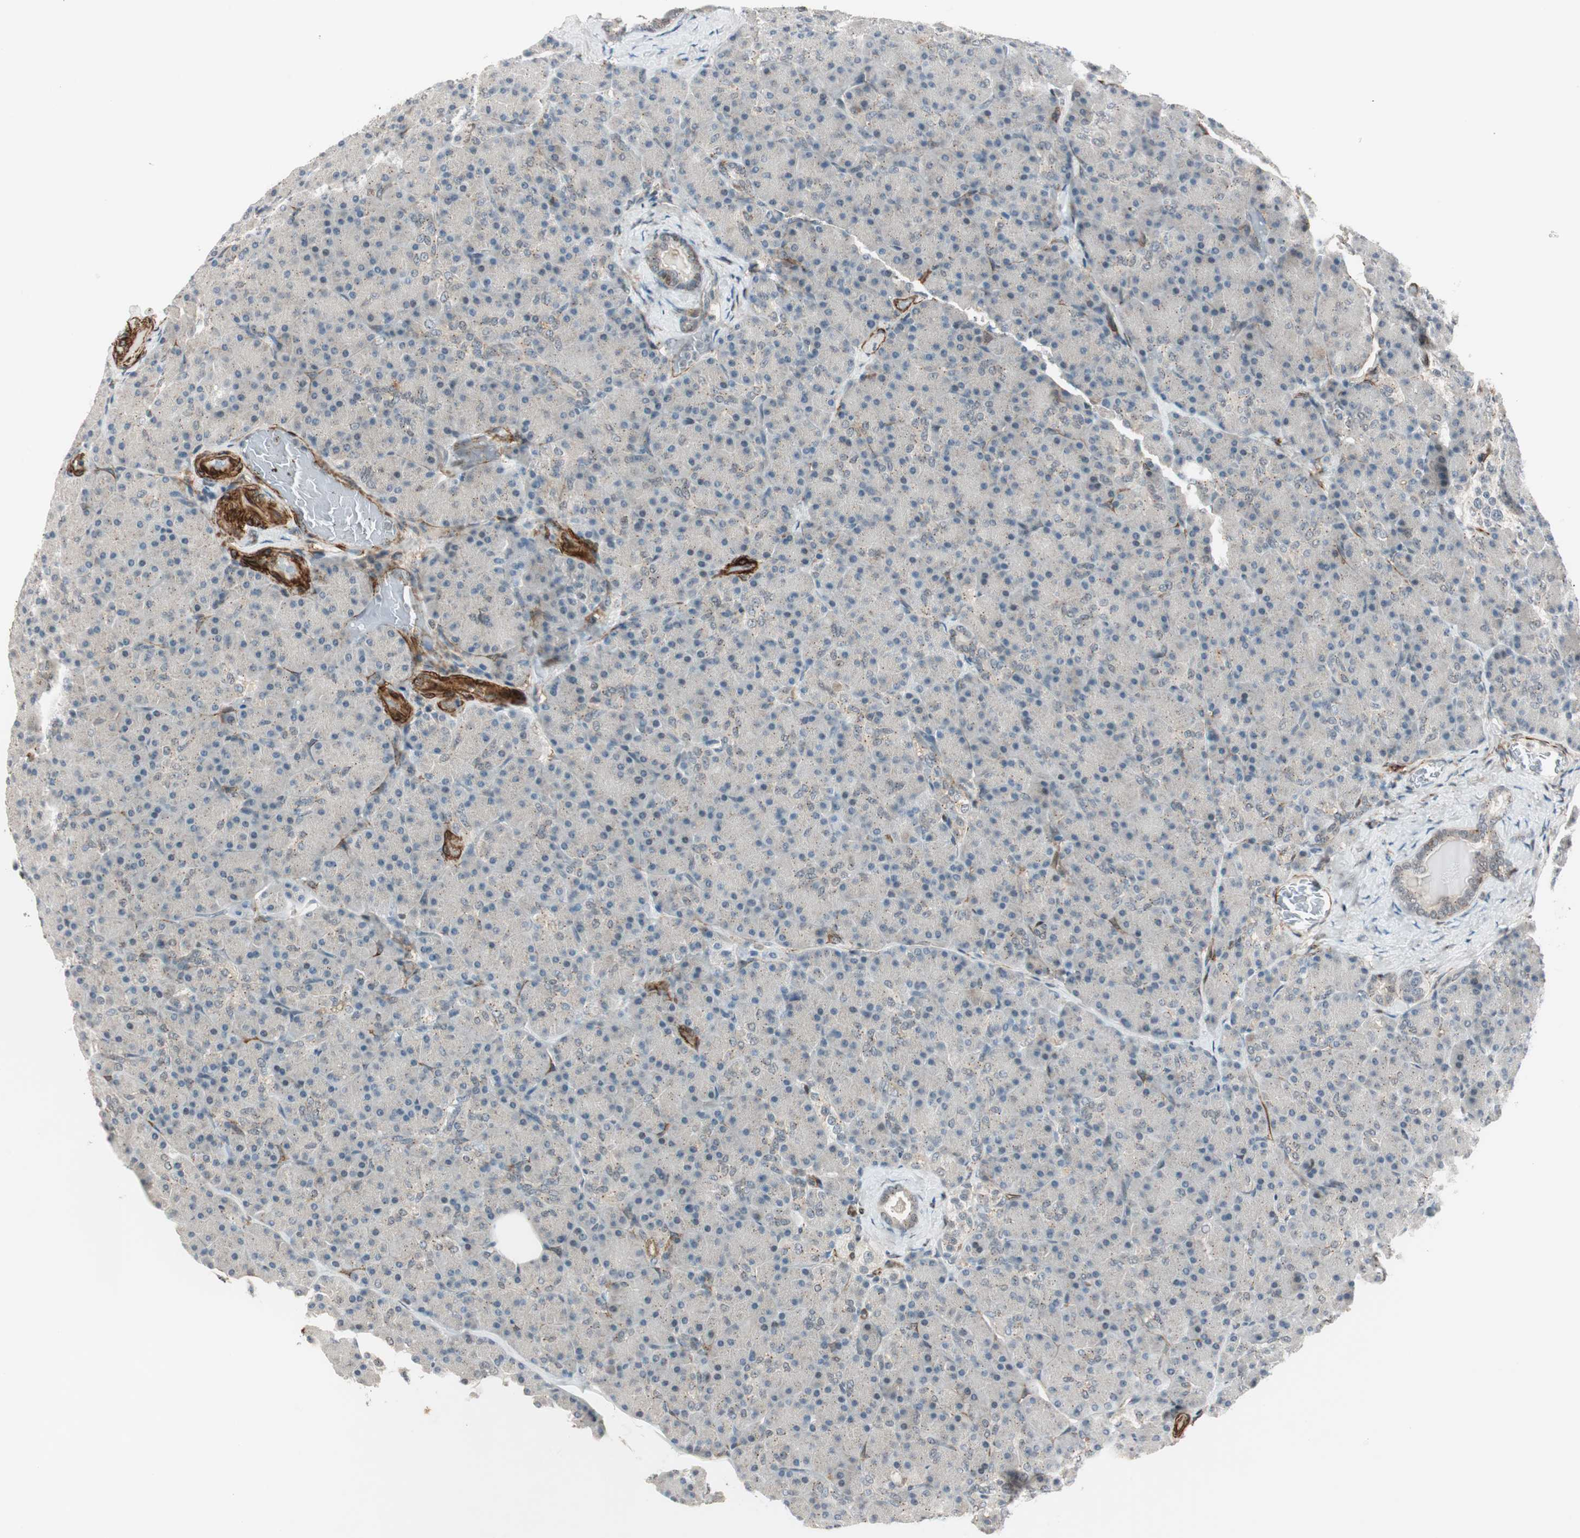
{"staining": {"intensity": "weak", "quantity": "<25%", "location": "cytoplasmic/membranous"}, "tissue": "pancreas", "cell_type": "Exocrine glandular cells", "image_type": "normal", "snomed": [{"axis": "morphology", "description": "Normal tissue, NOS"}, {"axis": "topography", "description": "Pancreas"}], "caption": "The histopathology image displays no significant staining in exocrine glandular cells of pancreas. Brightfield microscopy of immunohistochemistry (IHC) stained with DAB (brown) and hematoxylin (blue), captured at high magnification.", "gene": "CDK19", "patient": {"sex": "female", "age": 43}}